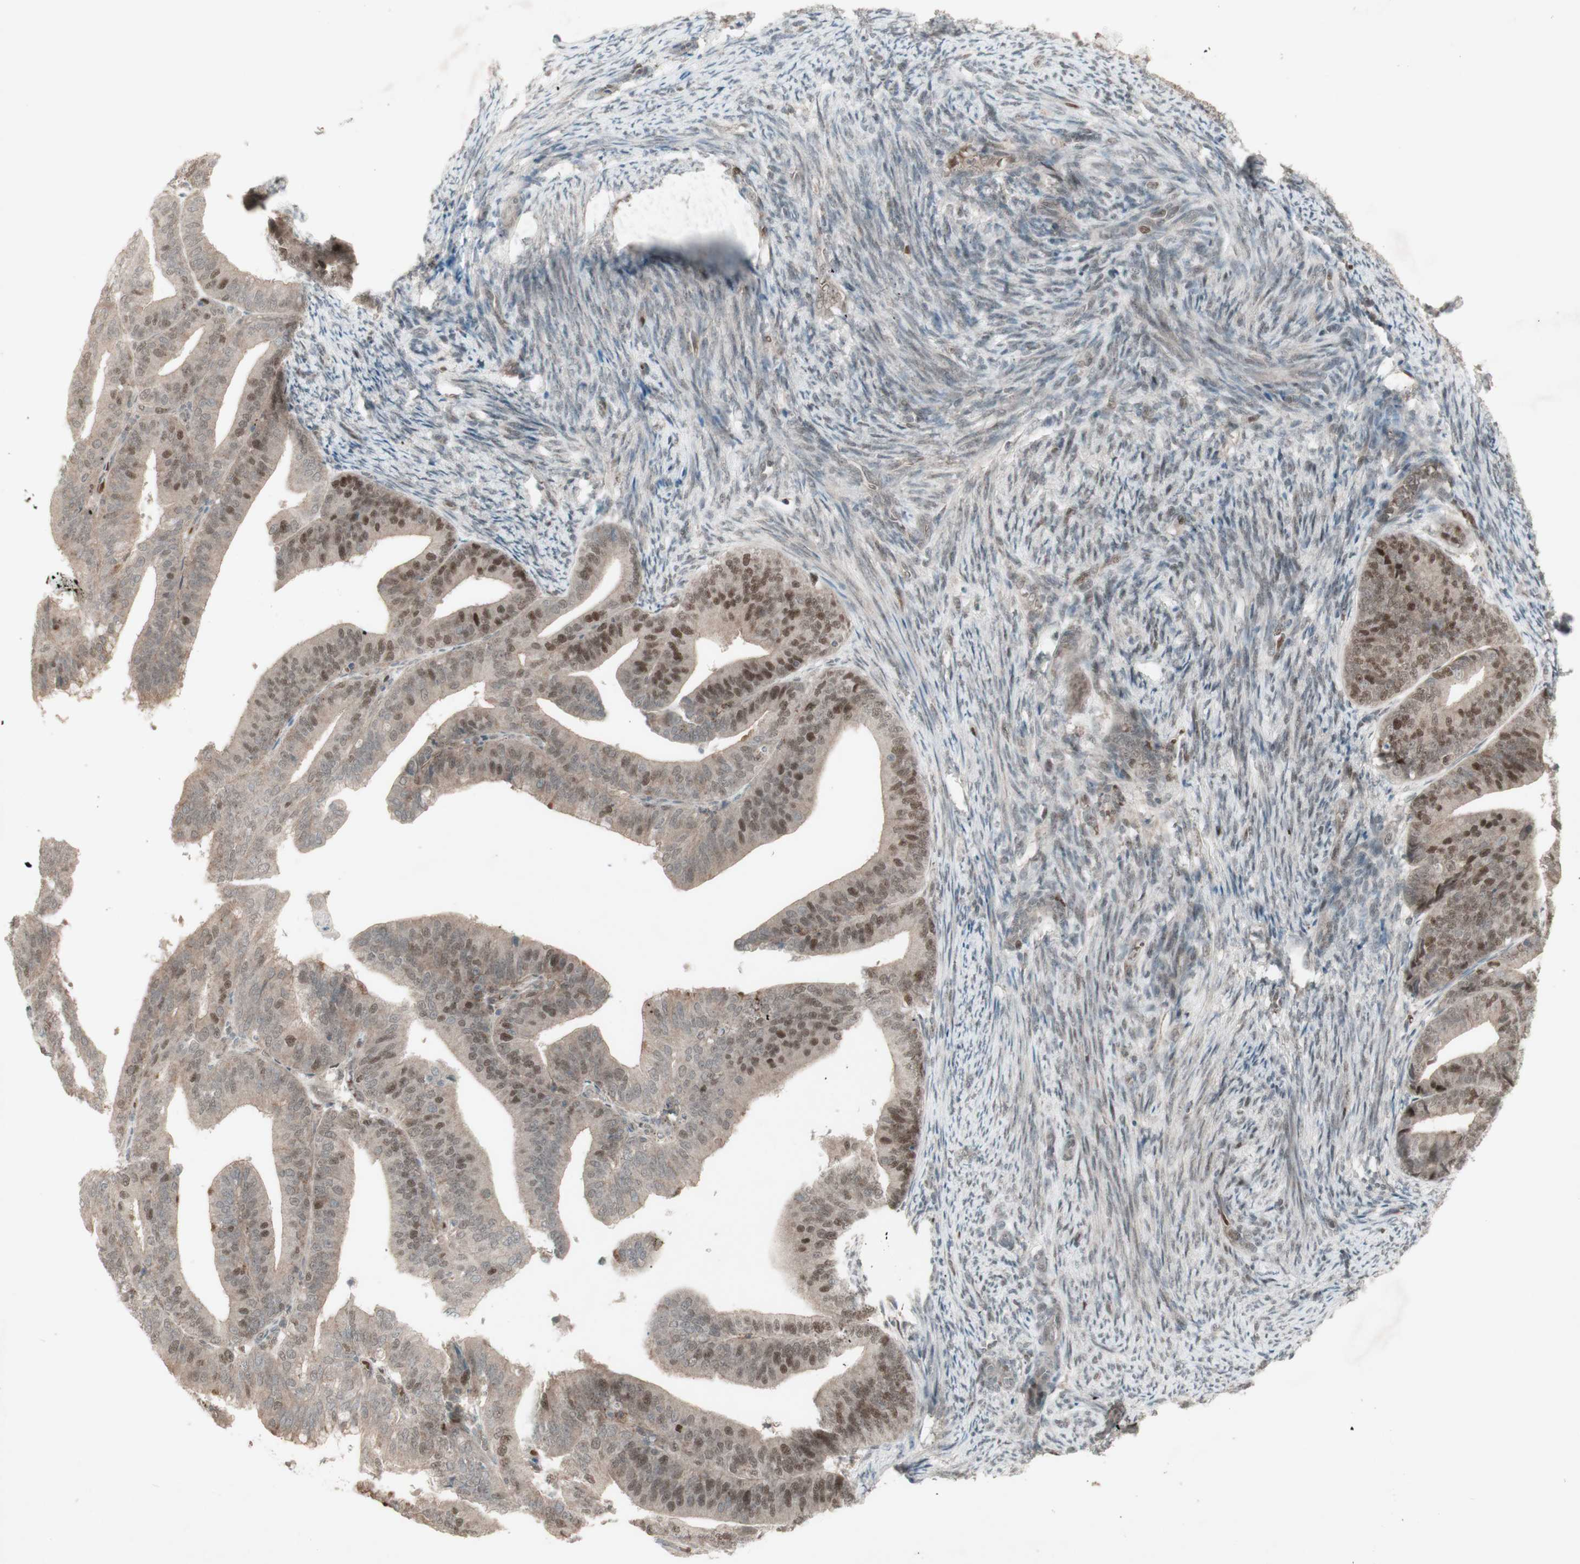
{"staining": {"intensity": "moderate", "quantity": "25%-75%", "location": "nuclear"}, "tissue": "endometrial cancer", "cell_type": "Tumor cells", "image_type": "cancer", "snomed": [{"axis": "morphology", "description": "Adenocarcinoma, NOS"}, {"axis": "topography", "description": "Endometrium"}], "caption": "This is a photomicrograph of immunohistochemistry (IHC) staining of endometrial cancer (adenocarcinoma), which shows moderate staining in the nuclear of tumor cells.", "gene": "MSH6", "patient": {"sex": "female", "age": 63}}